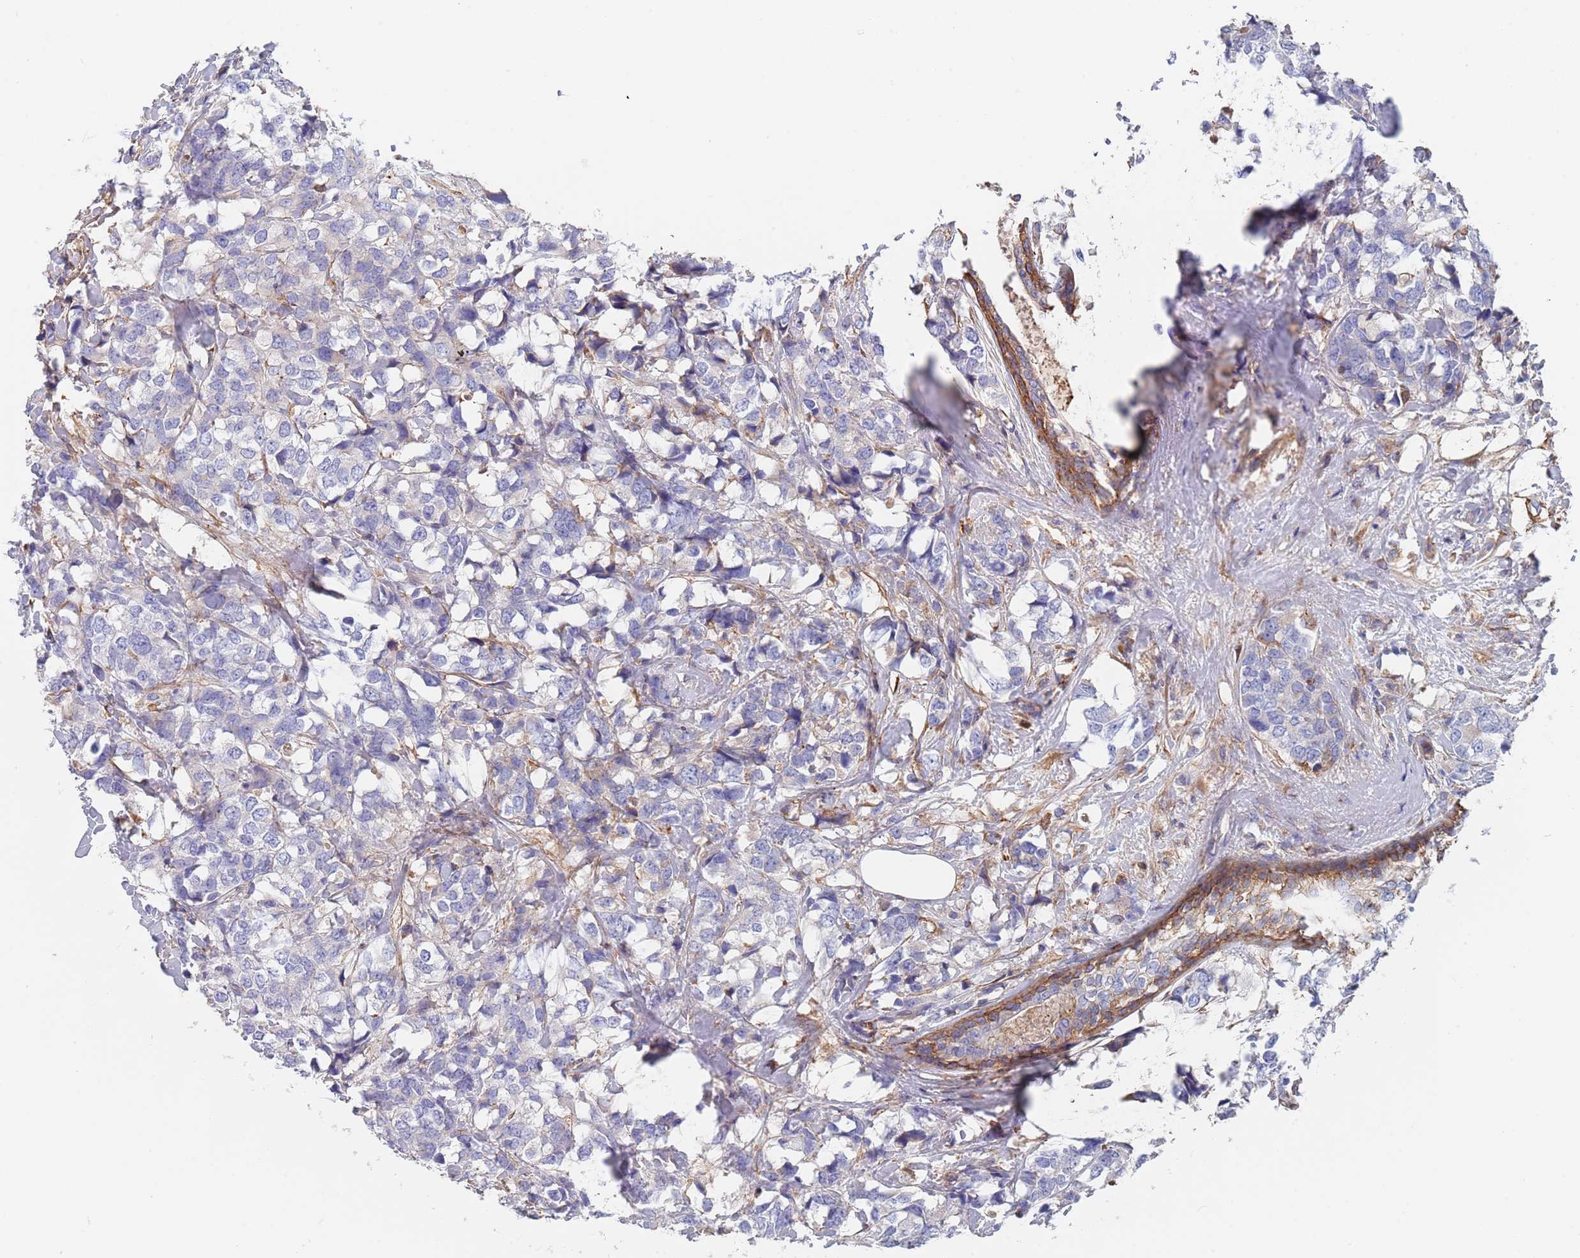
{"staining": {"intensity": "negative", "quantity": "none", "location": "none"}, "tissue": "breast cancer", "cell_type": "Tumor cells", "image_type": "cancer", "snomed": [{"axis": "morphology", "description": "Lobular carcinoma"}, {"axis": "topography", "description": "Breast"}], "caption": "Immunohistochemistry histopathology image of neoplastic tissue: breast cancer (lobular carcinoma) stained with DAB (3,3'-diaminobenzidine) demonstrates no significant protein positivity in tumor cells. (DAB immunohistochemistry visualized using brightfield microscopy, high magnification).", "gene": "DCUN1D3", "patient": {"sex": "female", "age": 59}}